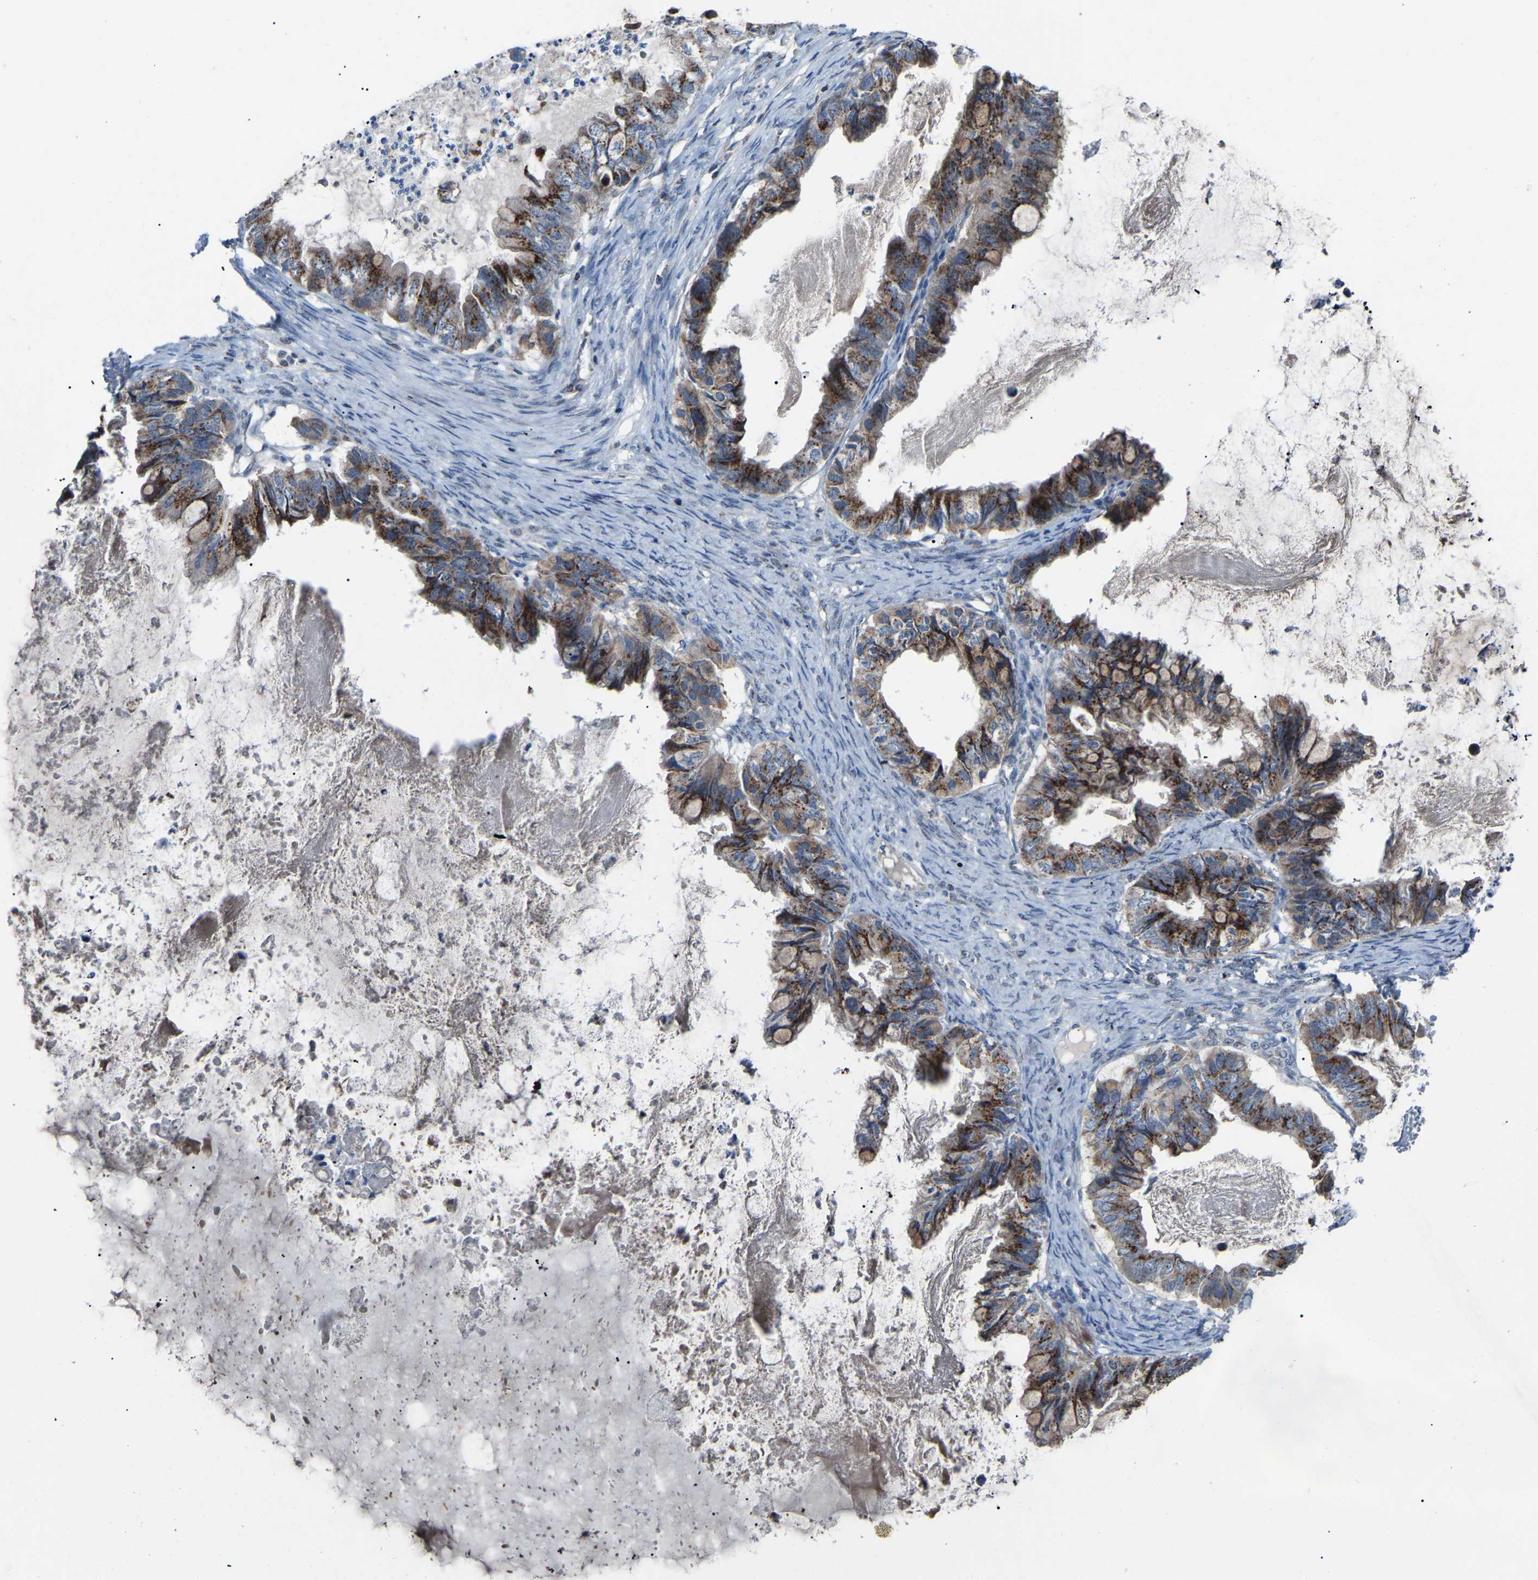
{"staining": {"intensity": "strong", "quantity": ">75%", "location": "cytoplasmic/membranous"}, "tissue": "ovarian cancer", "cell_type": "Tumor cells", "image_type": "cancer", "snomed": [{"axis": "morphology", "description": "Cystadenocarcinoma, mucinous, NOS"}, {"axis": "topography", "description": "Ovary"}], "caption": "This photomicrograph exhibits immunohistochemistry (IHC) staining of mucinous cystadenocarcinoma (ovarian), with high strong cytoplasmic/membranous expression in about >75% of tumor cells.", "gene": "CANT1", "patient": {"sex": "female", "age": 80}}